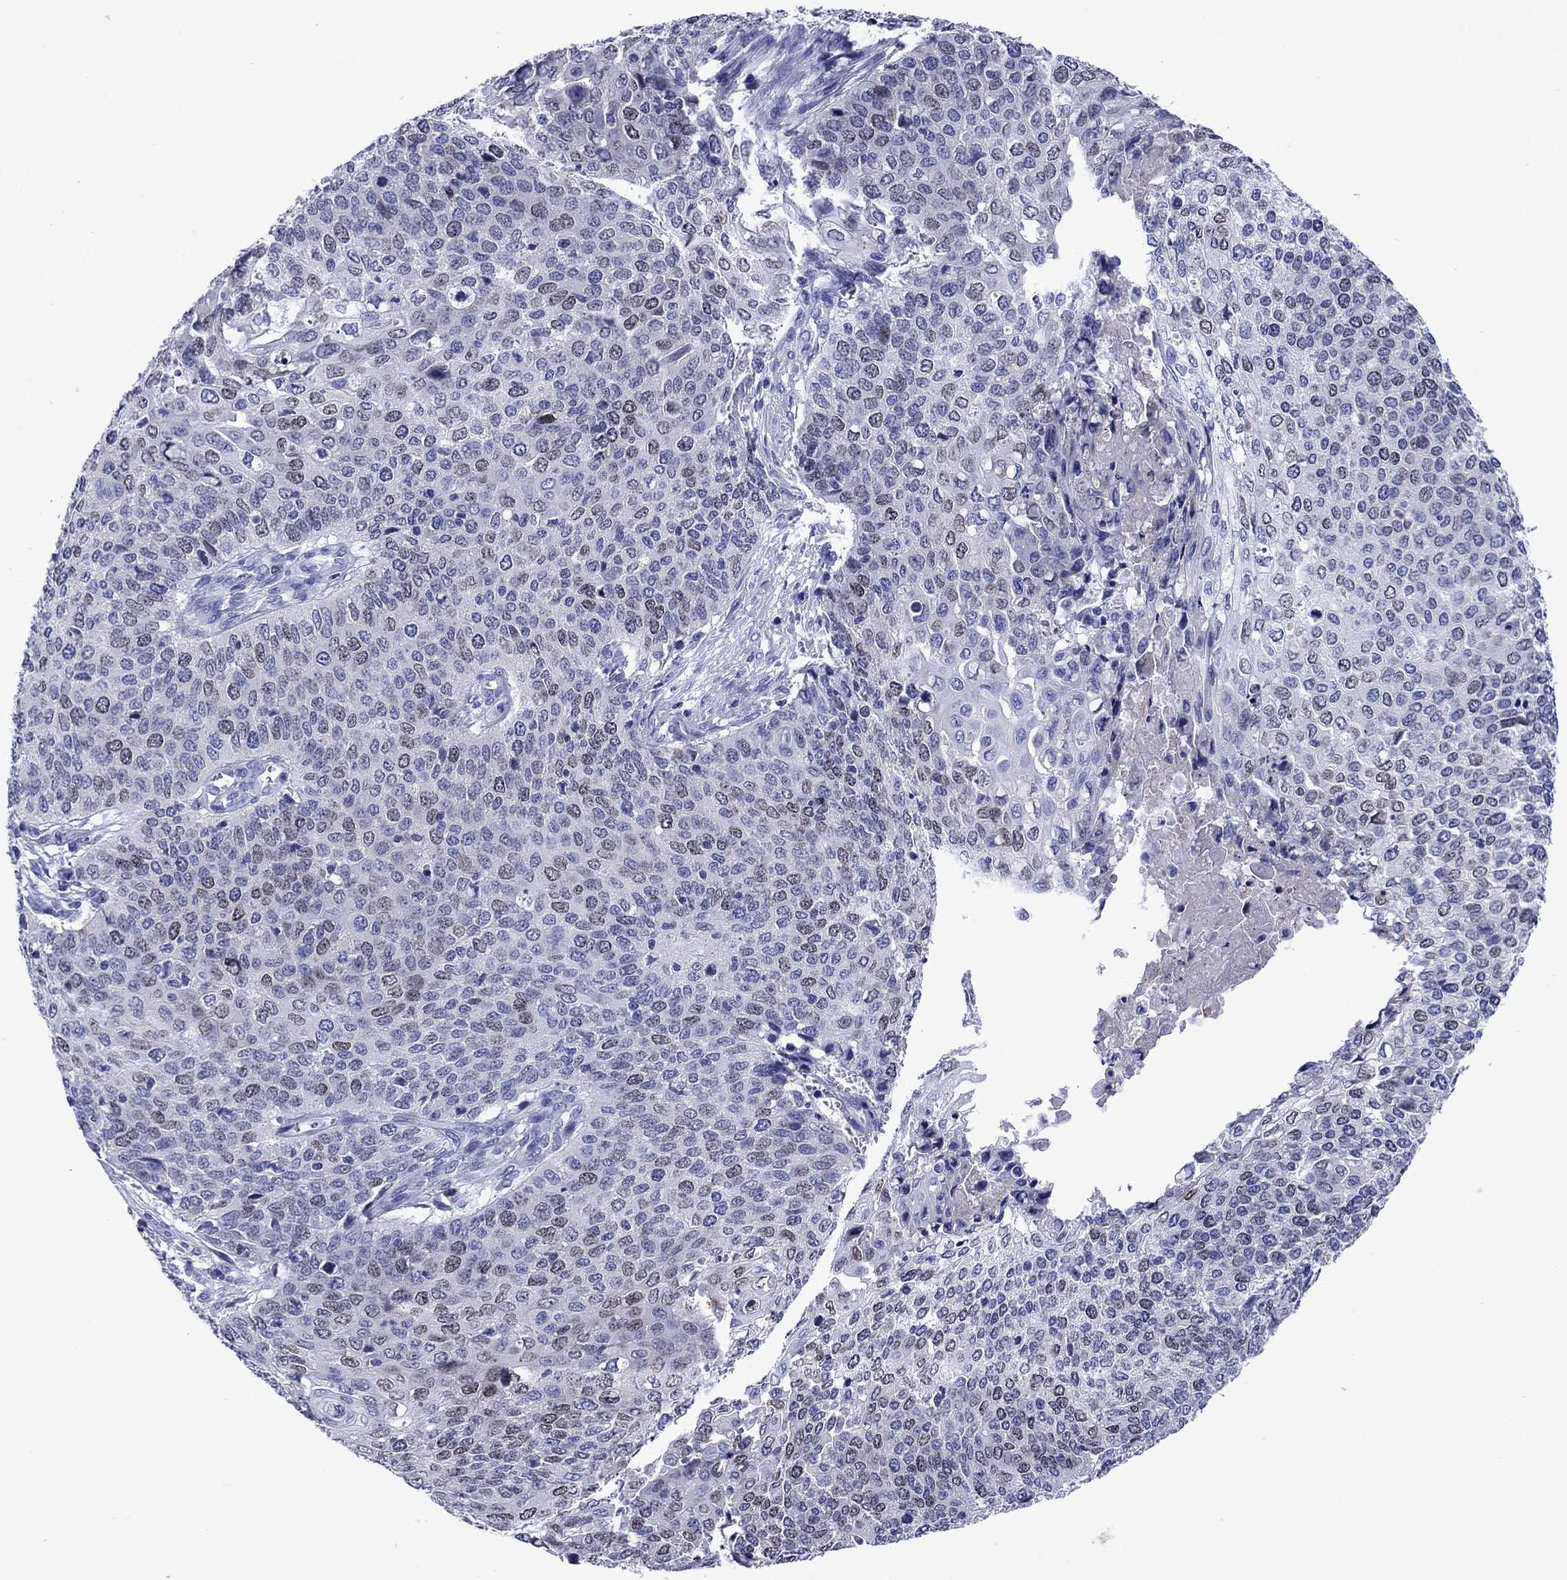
{"staining": {"intensity": "weak", "quantity": "<25%", "location": "nuclear"}, "tissue": "cervical cancer", "cell_type": "Tumor cells", "image_type": "cancer", "snomed": [{"axis": "morphology", "description": "Squamous cell carcinoma, NOS"}, {"axis": "topography", "description": "Cervix"}], "caption": "A micrograph of human squamous cell carcinoma (cervical) is negative for staining in tumor cells.", "gene": "GZMK", "patient": {"sex": "female", "age": 39}}